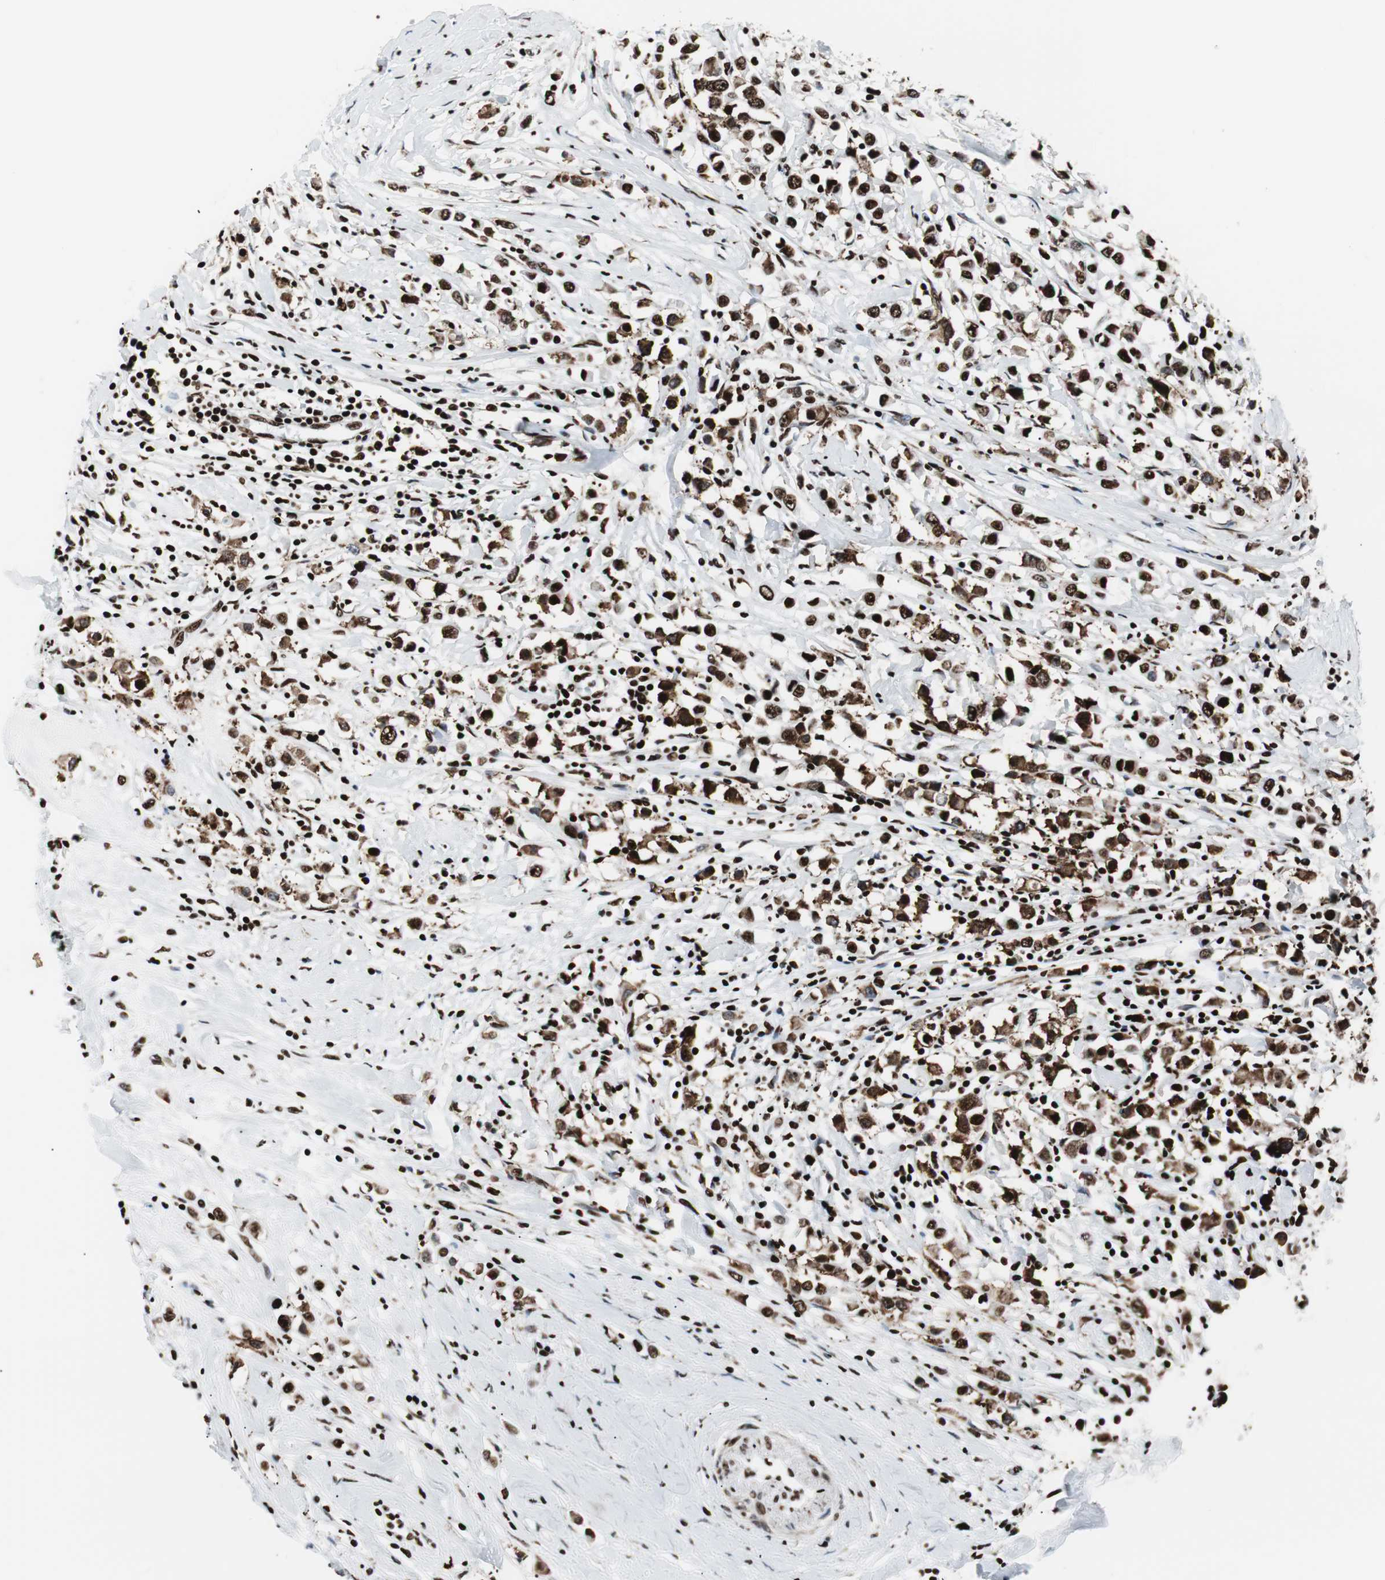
{"staining": {"intensity": "strong", "quantity": ">75%", "location": "nuclear"}, "tissue": "breast cancer", "cell_type": "Tumor cells", "image_type": "cancer", "snomed": [{"axis": "morphology", "description": "Duct carcinoma"}, {"axis": "topography", "description": "Breast"}], "caption": "Breast cancer (intraductal carcinoma) was stained to show a protein in brown. There is high levels of strong nuclear positivity in approximately >75% of tumor cells. Nuclei are stained in blue.", "gene": "NCL", "patient": {"sex": "female", "age": 61}}